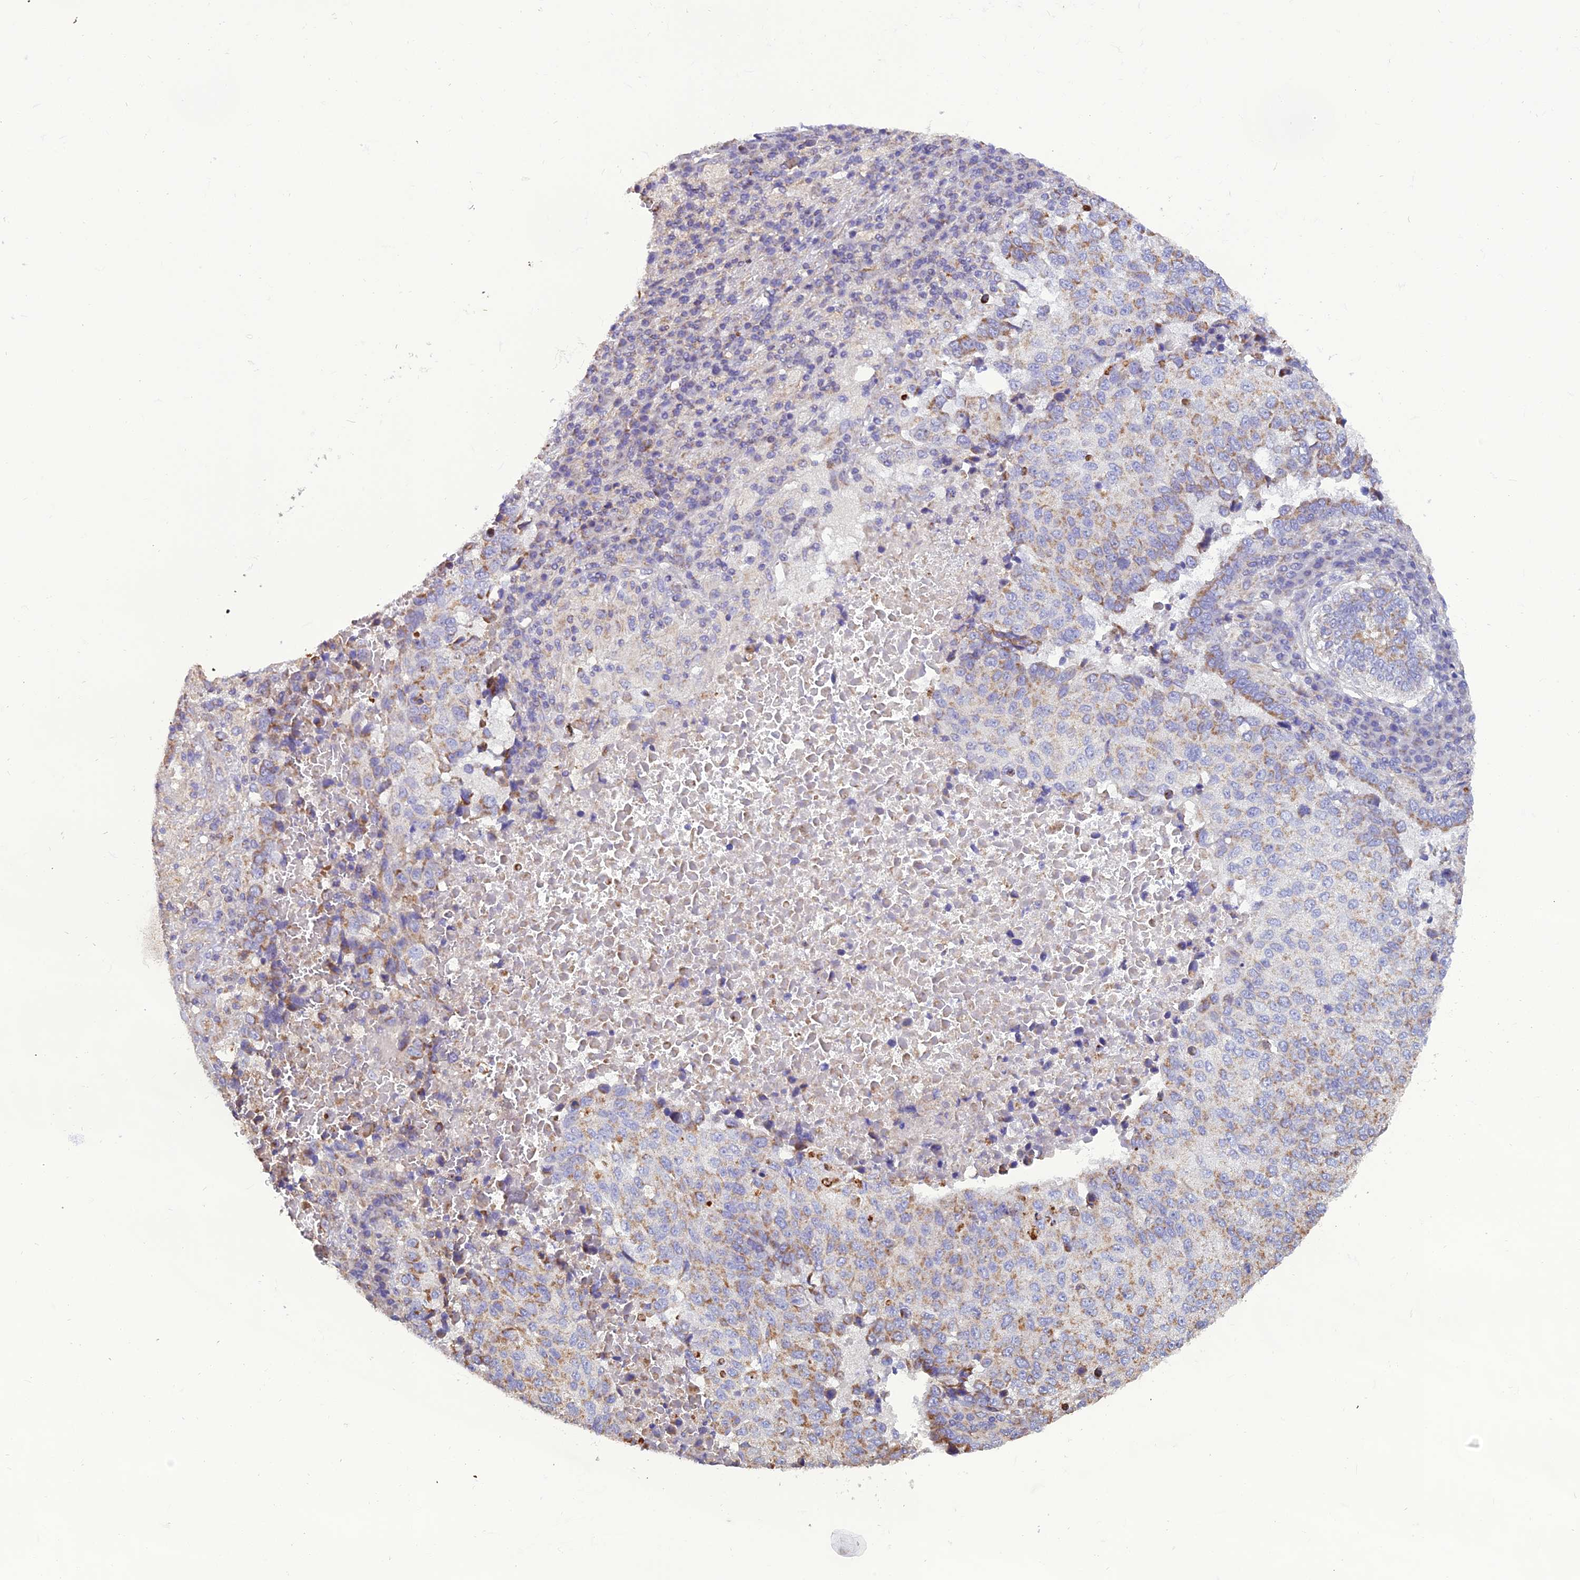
{"staining": {"intensity": "moderate", "quantity": "25%-75%", "location": "cytoplasmic/membranous"}, "tissue": "lung cancer", "cell_type": "Tumor cells", "image_type": "cancer", "snomed": [{"axis": "morphology", "description": "Squamous cell carcinoma, NOS"}, {"axis": "topography", "description": "Lung"}], "caption": "Immunohistochemistry (IHC) (DAB (3,3'-diaminobenzidine)) staining of lung squamous cell carcinoma demonstrates moderate cytoplasmic/membranous protein expression in approximately 25%-75% of tumor cells. (DAB (3,3'-diaminobenzidine) IHC with brightfield microscopy, high magnification).", "gene": "GPD1", "patient": {"sex": "male", "age": 73}}